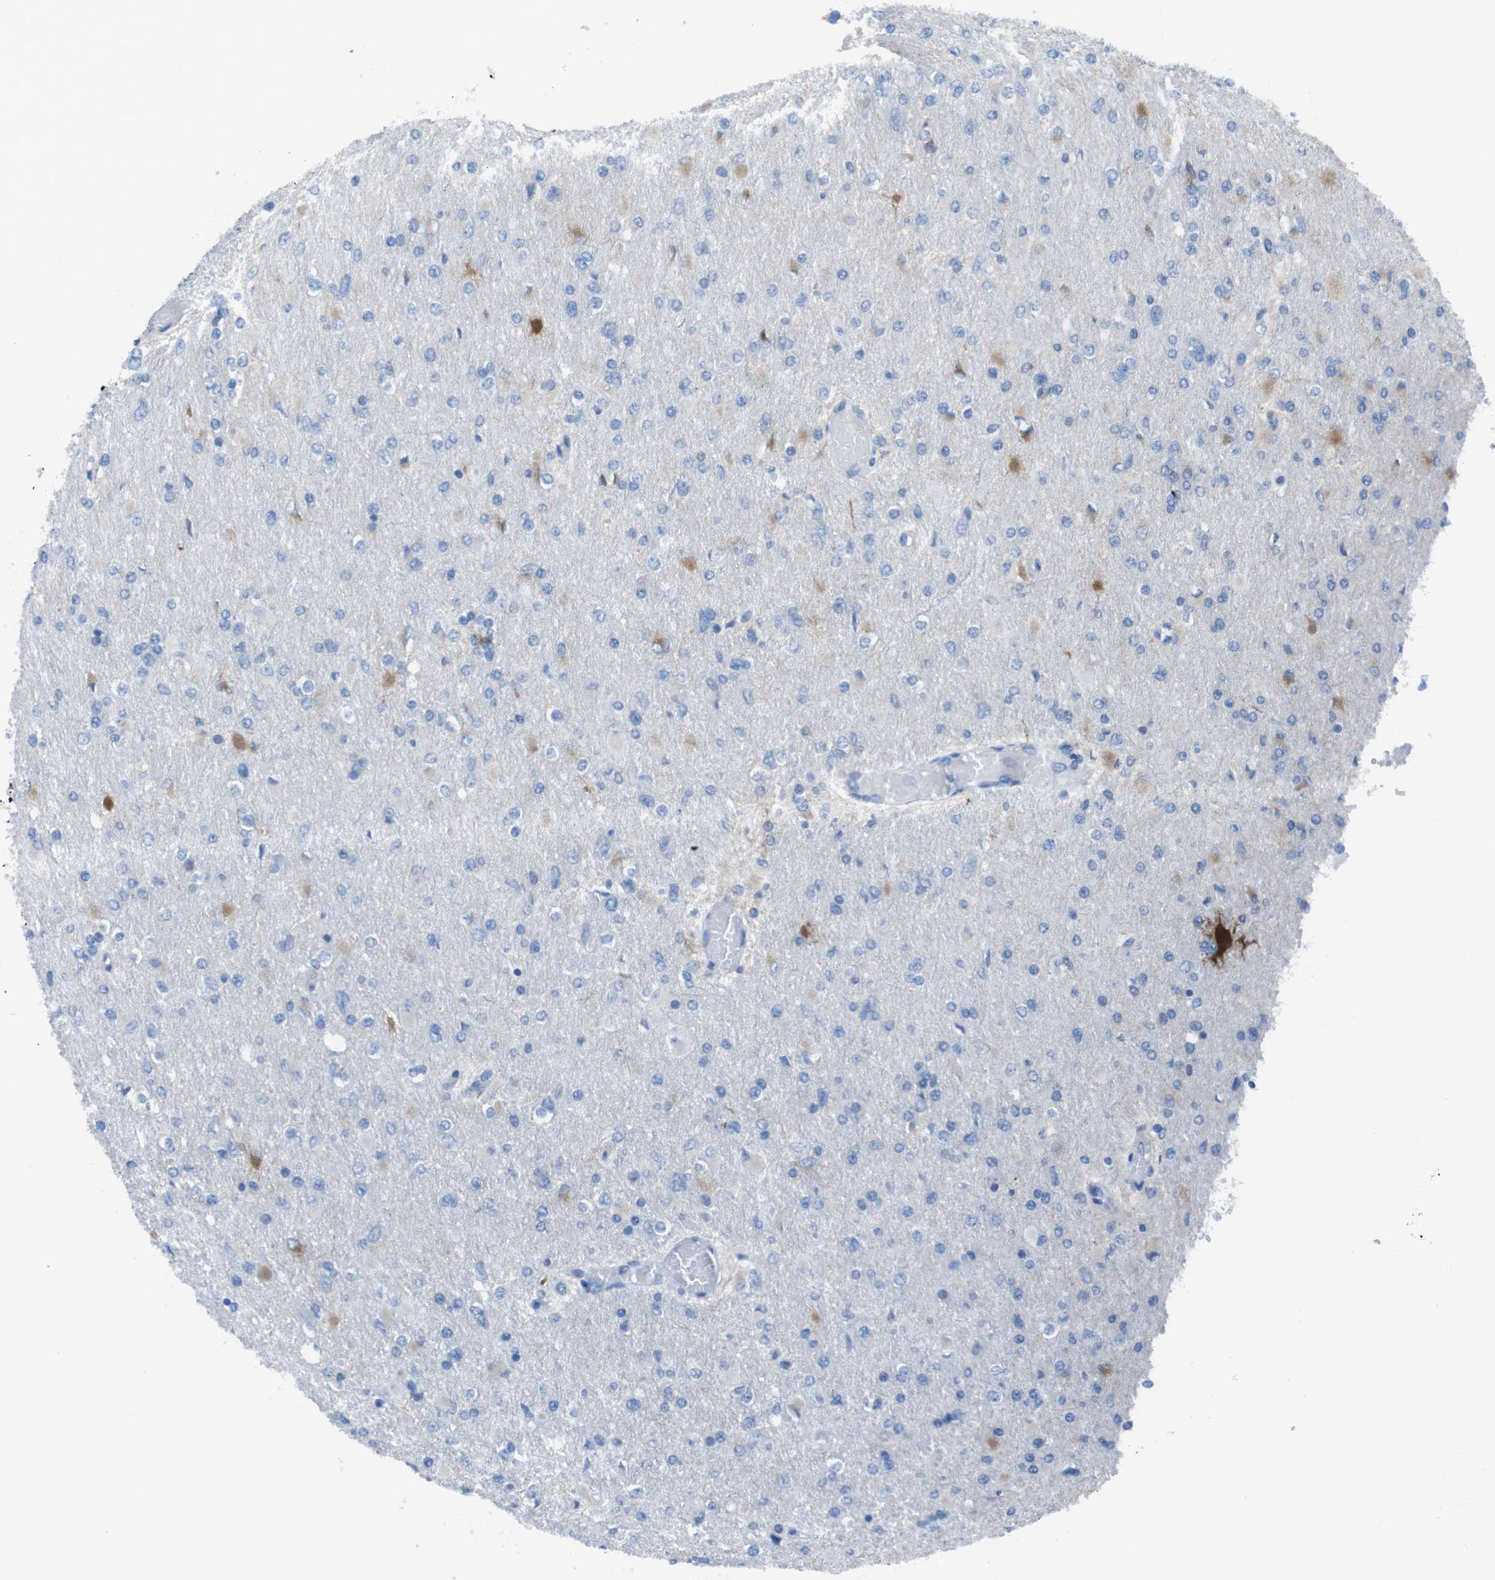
{"staining": {"intensity": "negative", "quantity": "none", "location": "none"}, "tissue": "glioma", "cell_type": "Tumor cells", "image_type": "cancer", "snomed": [{"axis": "morphology", "description": "Glioma, malignant, High grade"}, {"axis": "topography", "description": "Cerebral cortex"}], "caption": "IHC micrograph of neoplastic tissue: human glioma stained with DAB (3,3'-diaminobenzidine) shows no significant protein staining in tumor cells.", "gene": "CYP2C8", "patient": {"sex": "female", "age": 36}}